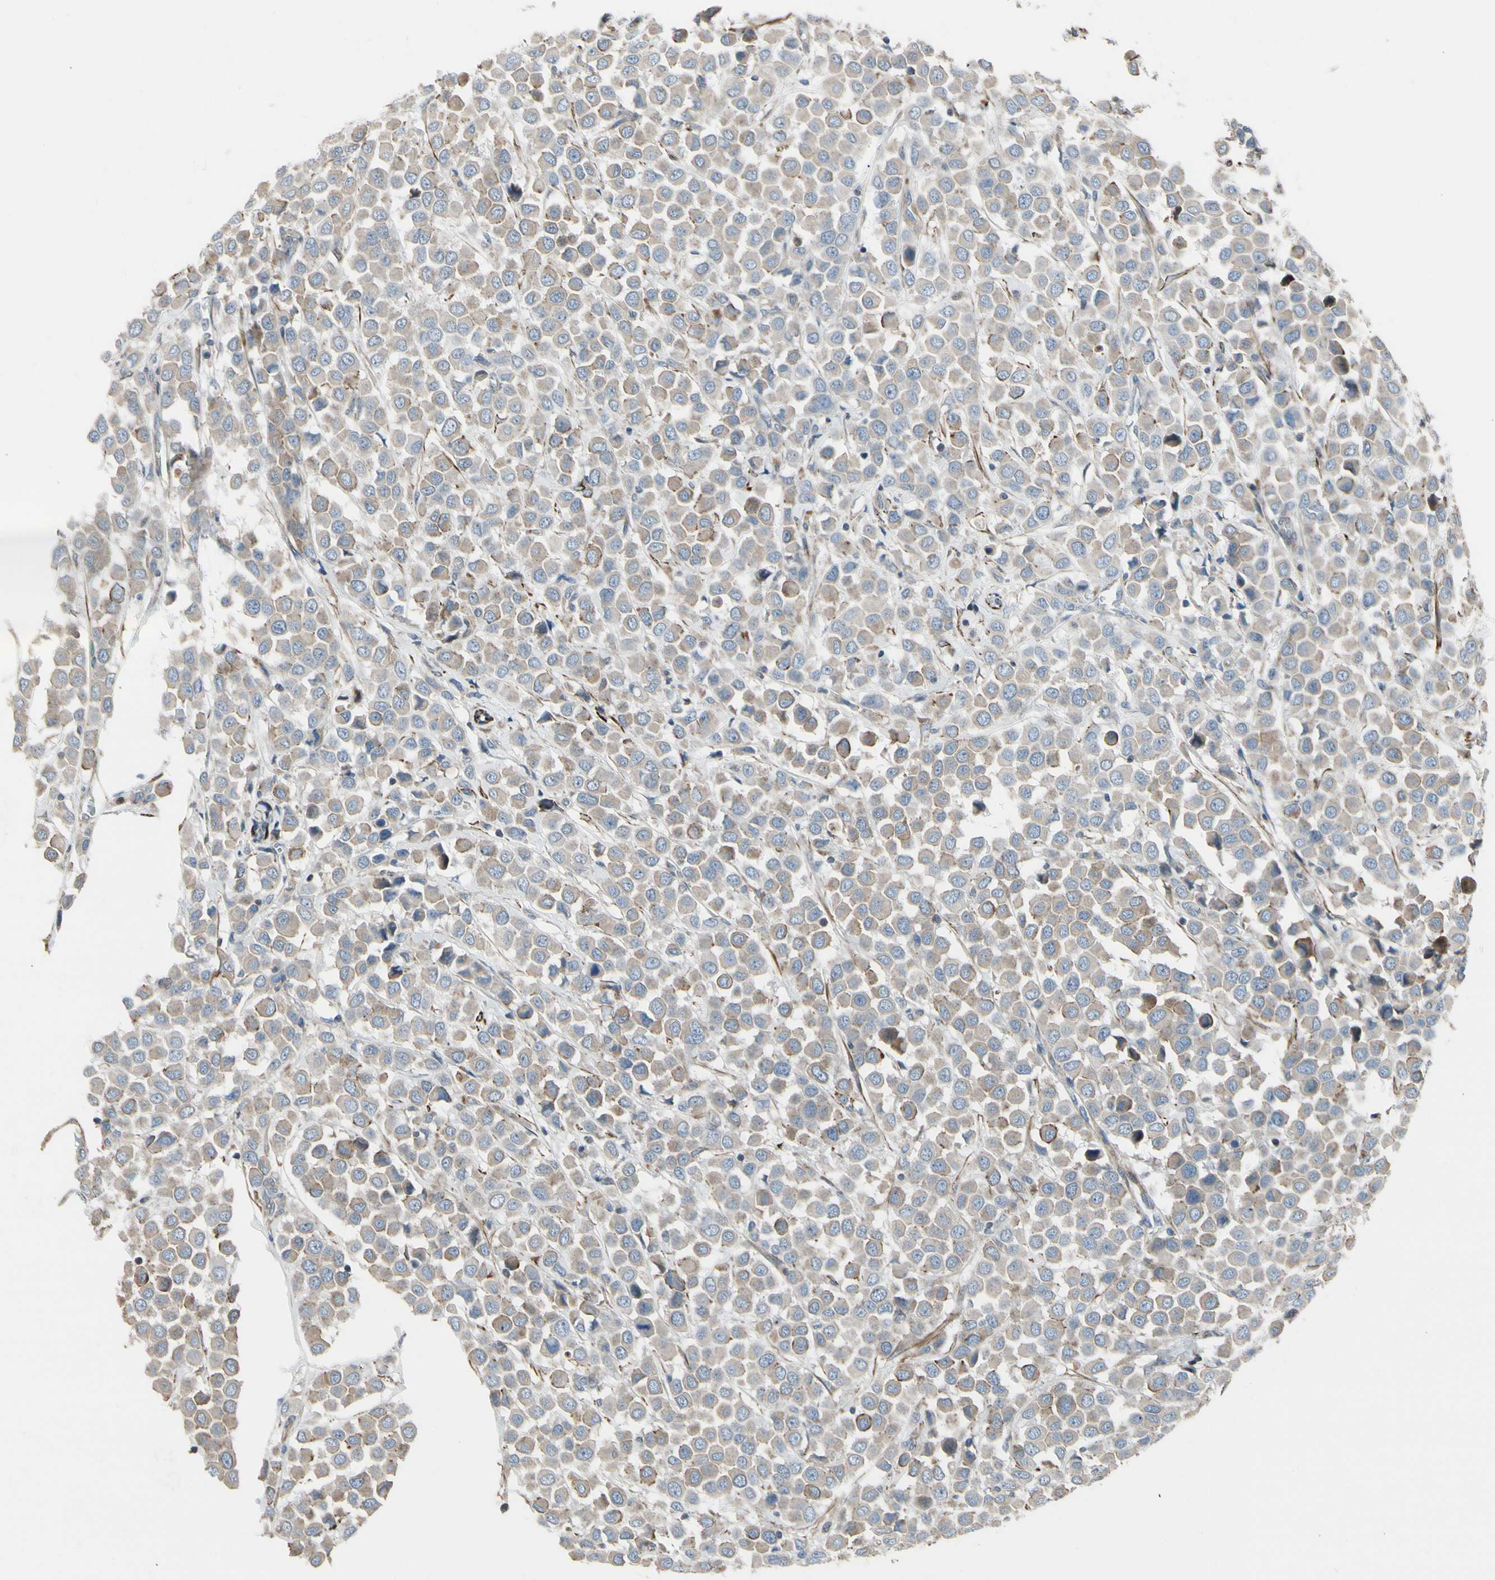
{"staining": {"intensity": "weak", "quantity": ">75%", "location": "cytoplasmic/membranous"}, "tissue": "breast cancer", "cell_type": "Tumor cells", "image_type": "cancer", "snomed": [{"axis": "morphology", "description": "Duct carcinoma"}, {"axis": "topography", "description": "Breast"}], "caption": "Weak cytoplasmic/membranous staining is appreciated in approximately >75% of tumor cells in breast cancer (infiltrating ductal carcinoma).", "gene": "TPM1", "patient": {"sex": "female", "age": 61}}